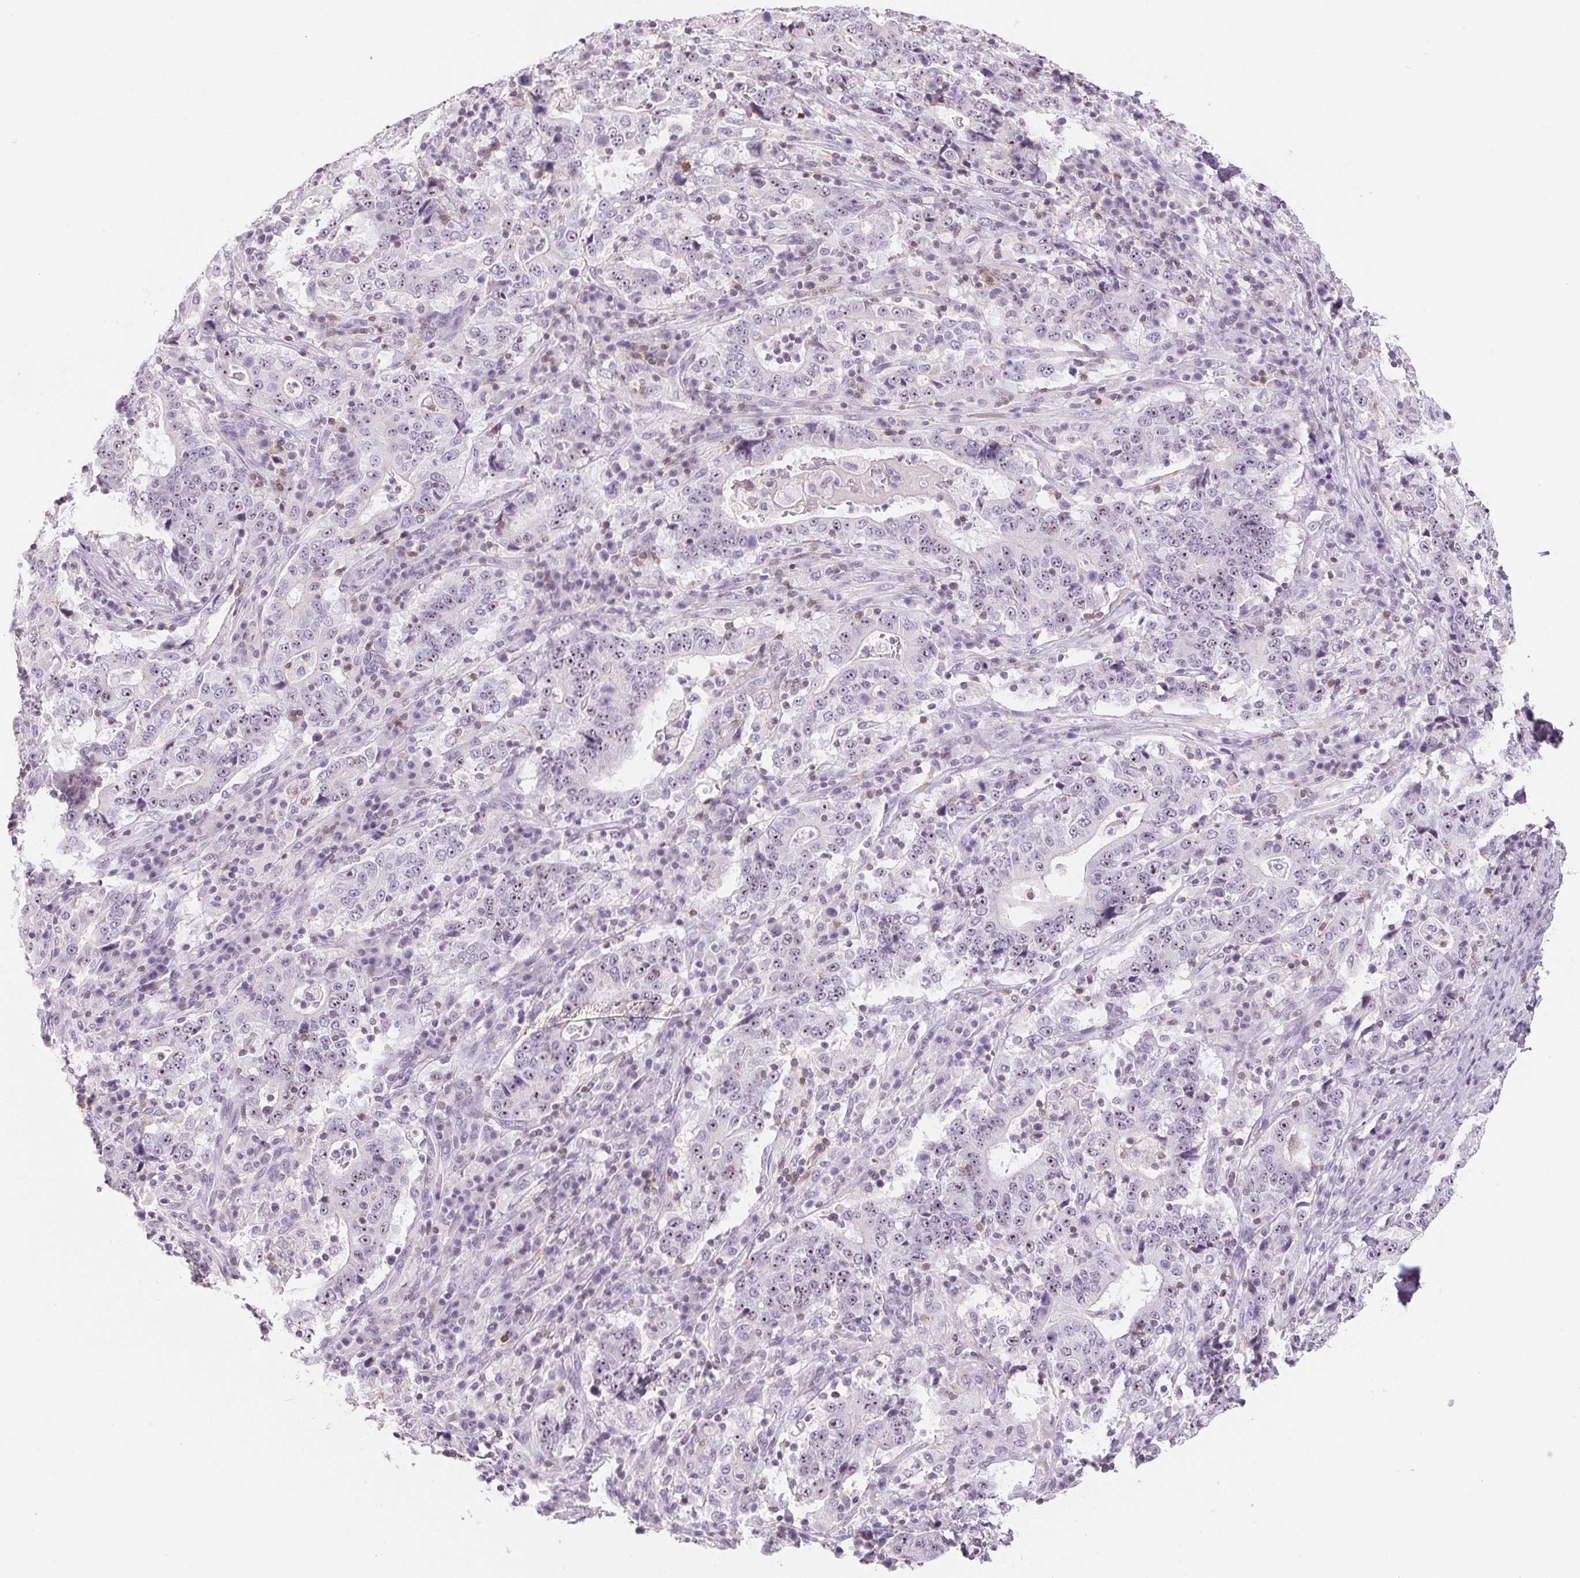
{"staining": {"intensity": "negative", "quantity": "none", "location": "none"}, "tissue": "stomach cancer", "cell_type": "Tumor cells", "image_type": "cancer", "snomed": [{"axis": "morphology", "description": "Normal tissue, NOS"}, {"axis": "morphology", "description": "Adenocarcinoma, NOS"}, {"axis": "topography", "description": "Stomach, upper"}, {"axis": "topography", "description": "Stomach"}], "caption": "Protein analysis of stomach adenocarcinoma displays no significant staining in tumor cells.", "gene": "CD69", "patient": {"sex": "male", "age": 59}}